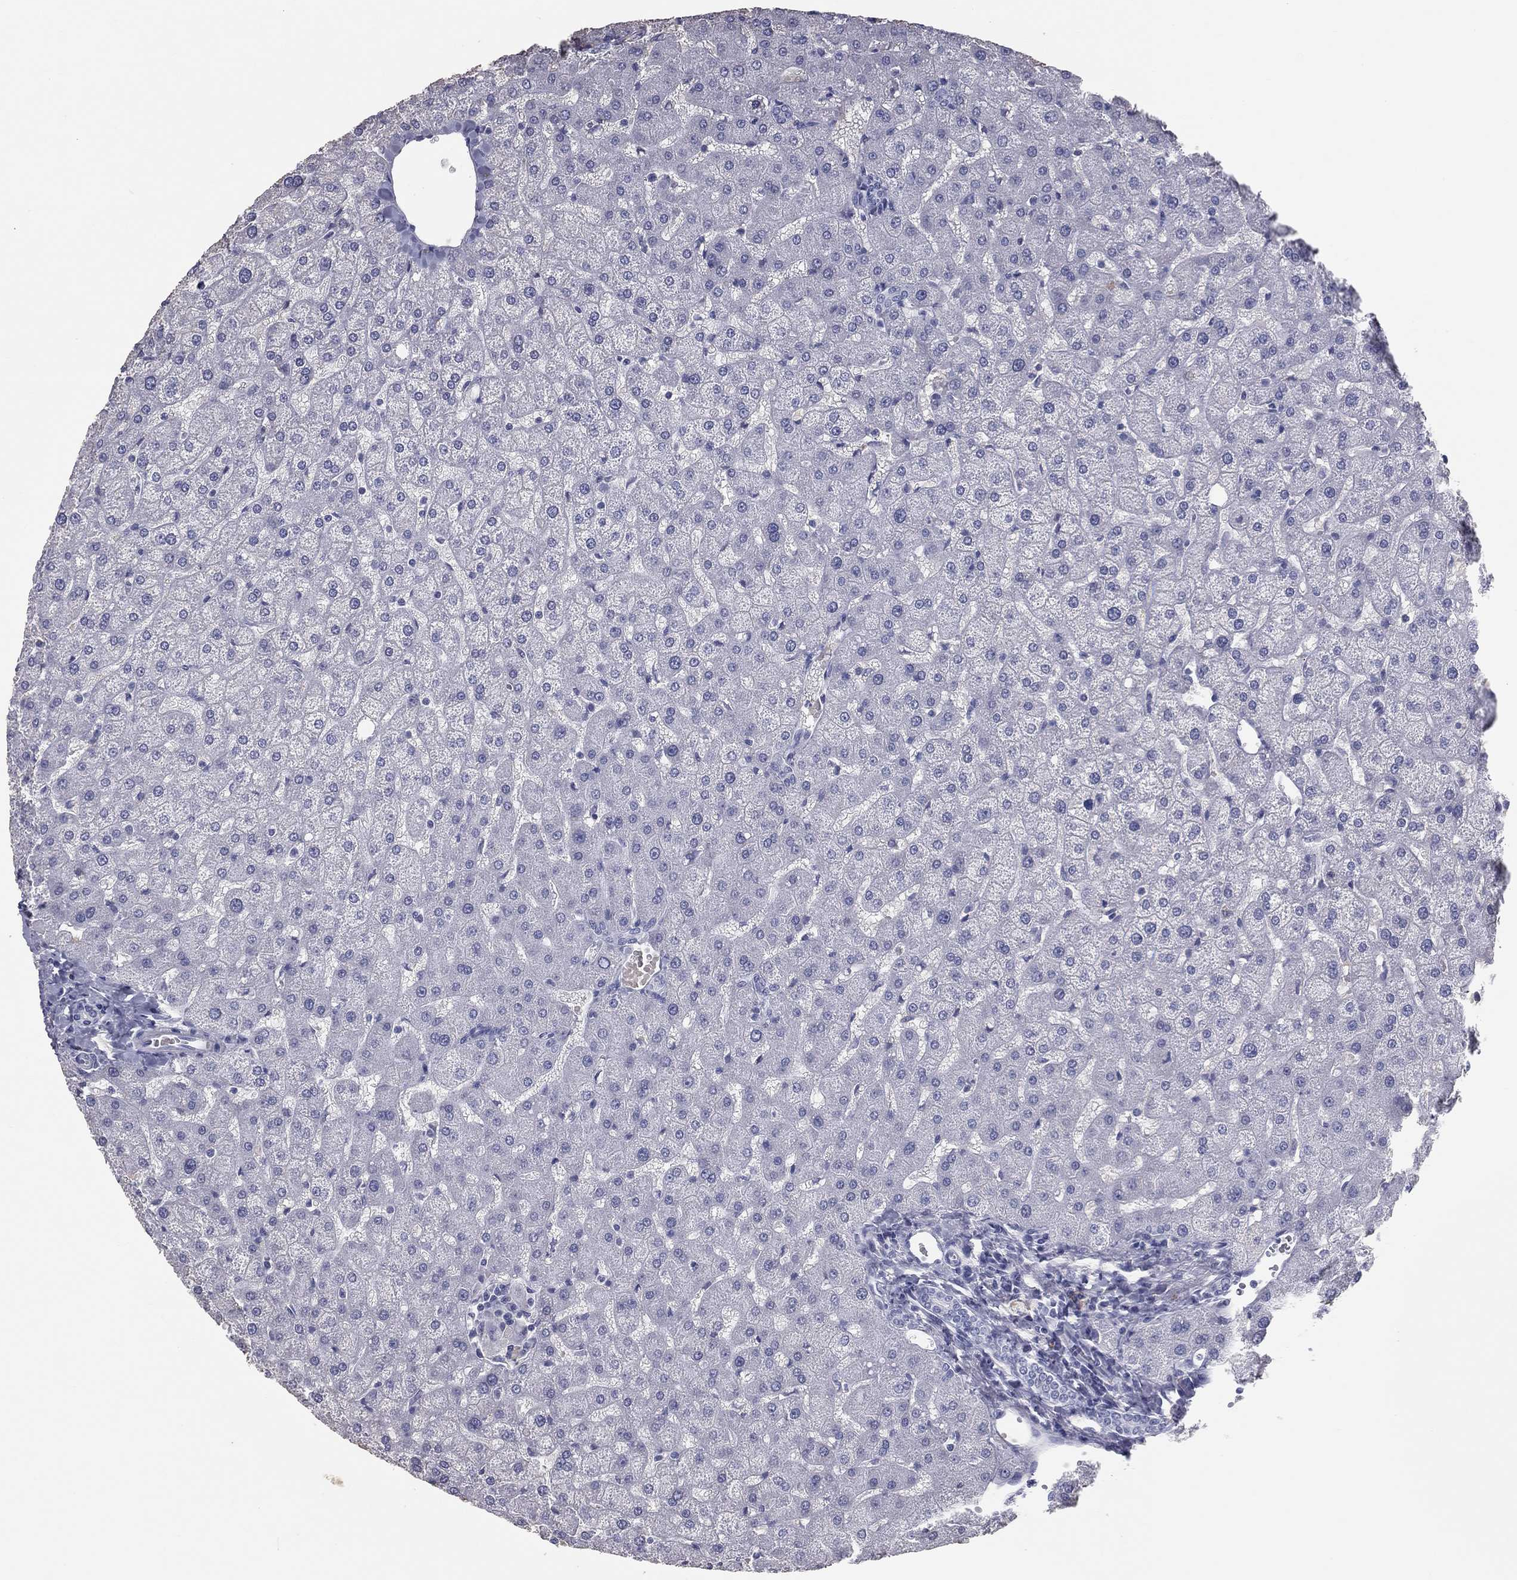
{"staining": {"intensity": "negative", "quantity": "none", "location": "none"}, "tissue": "liver", "cell_type": "Cholangiocytes", "image_type": "normal", "snomed": [{"axis": "morphology", "description": "Normal tissue, NOS"}, {"axis": "topography", "description": "Liver"}], "caption": "The image exhibits no significant staining in cholangiocytes of liver. Nuclei are stained in blue.", "gene": "ESX1", "patient": {"sex": "female", "age": 50}}